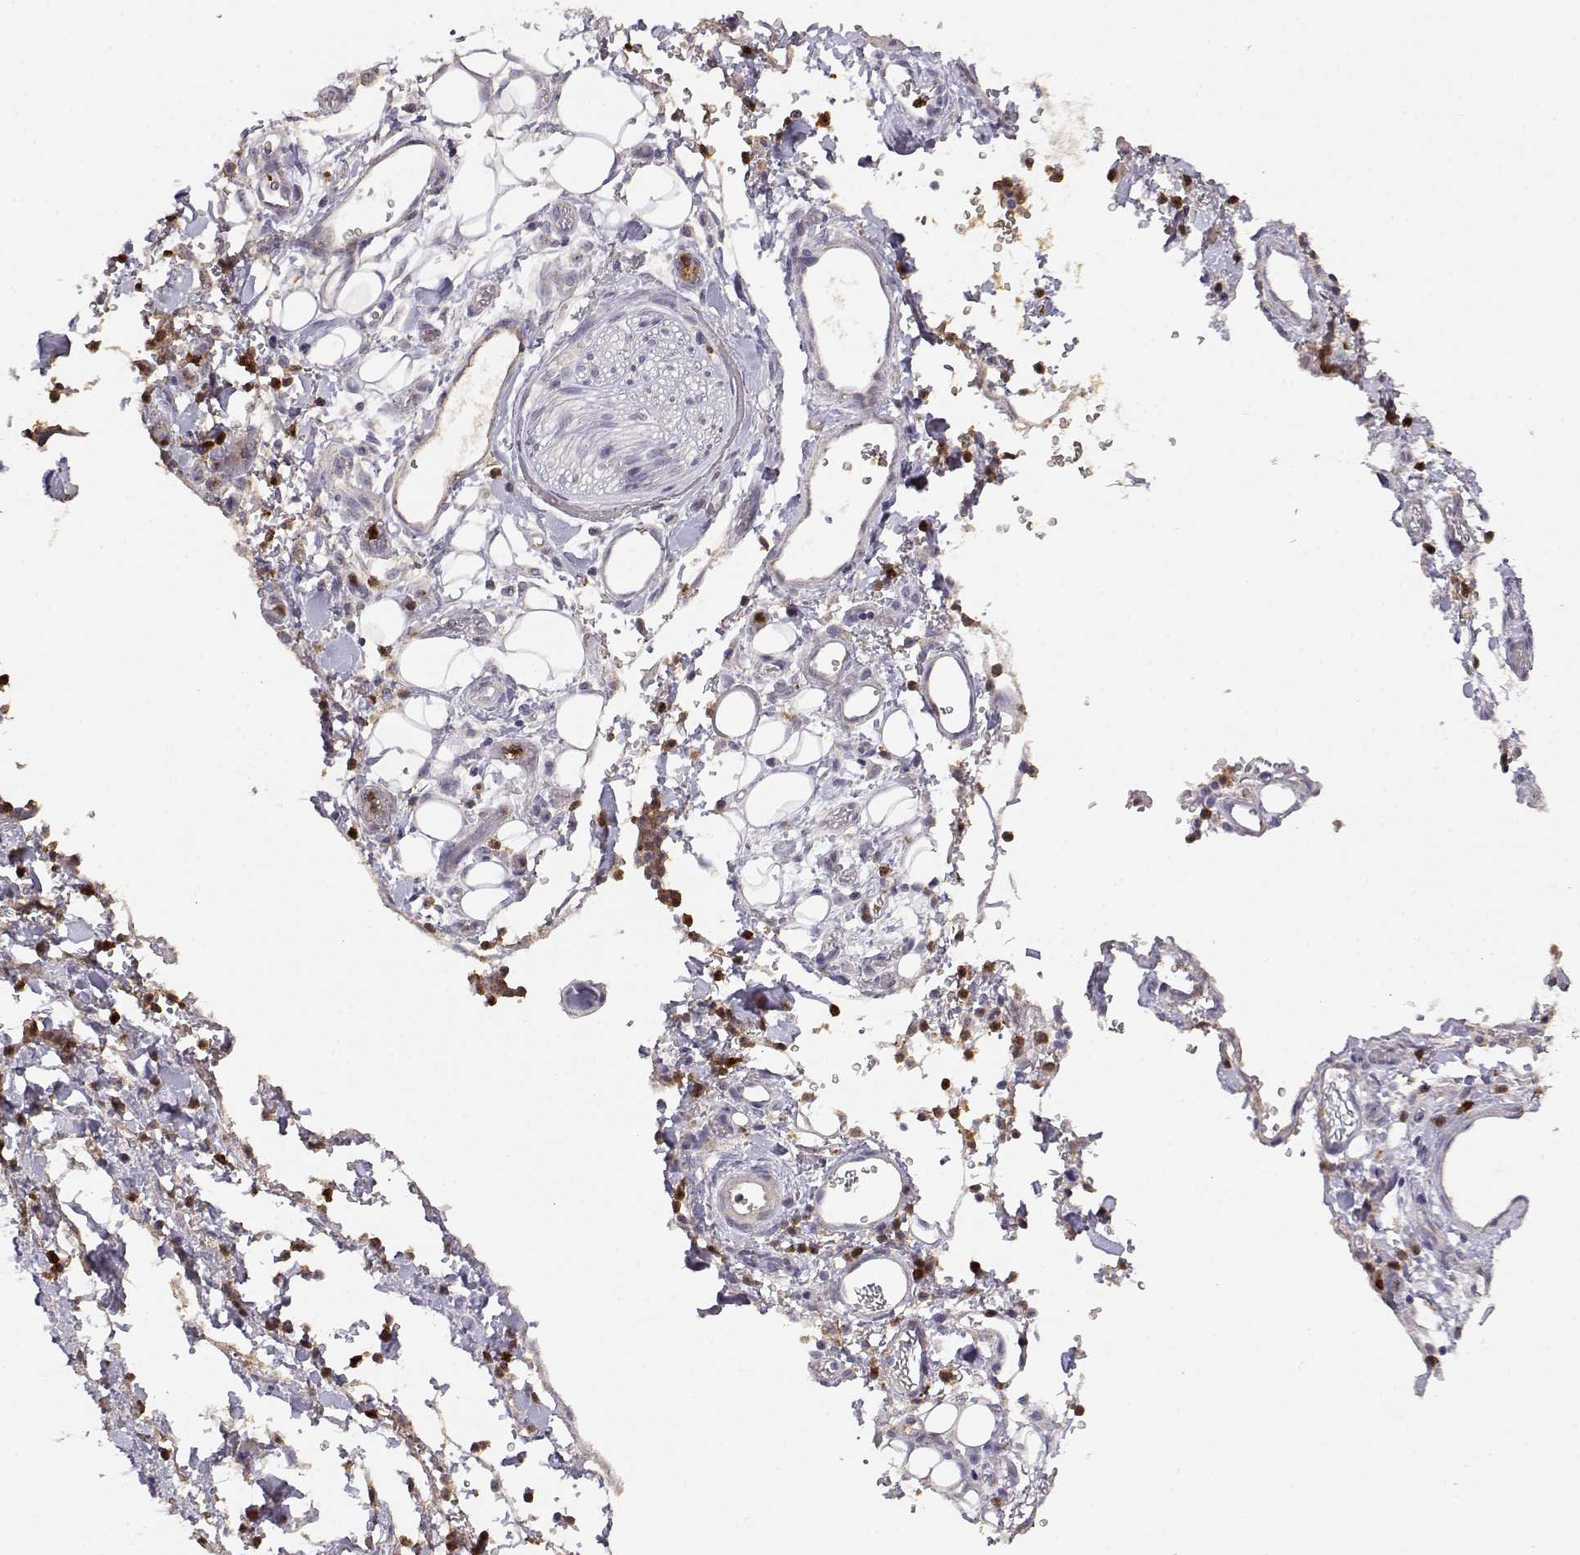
{"staining": {"intensity": "negative", "quantity": "none", "location": "none"}, "tissue": "stomach cancer", "cell_type": "Tumor cells", "image_type": "cancer", "snomed": [{"axis": "morphology", "description": "Normal tissue, NOS"}, {"axis": "morphology", "description": "Adenocarcinoma, NOS"}, {"axis": "topography", "description": "Esophagus"}, {"axis": "topography", "description": "Stomach, upper"}], "caption": "This is a micrograph of IHC staining of stomach cancer (adenocarcinoma), which shows no staining in tumor cells.", "gene": "TNFRSF10C", "patient": {"sex": "male", "age": 74}}